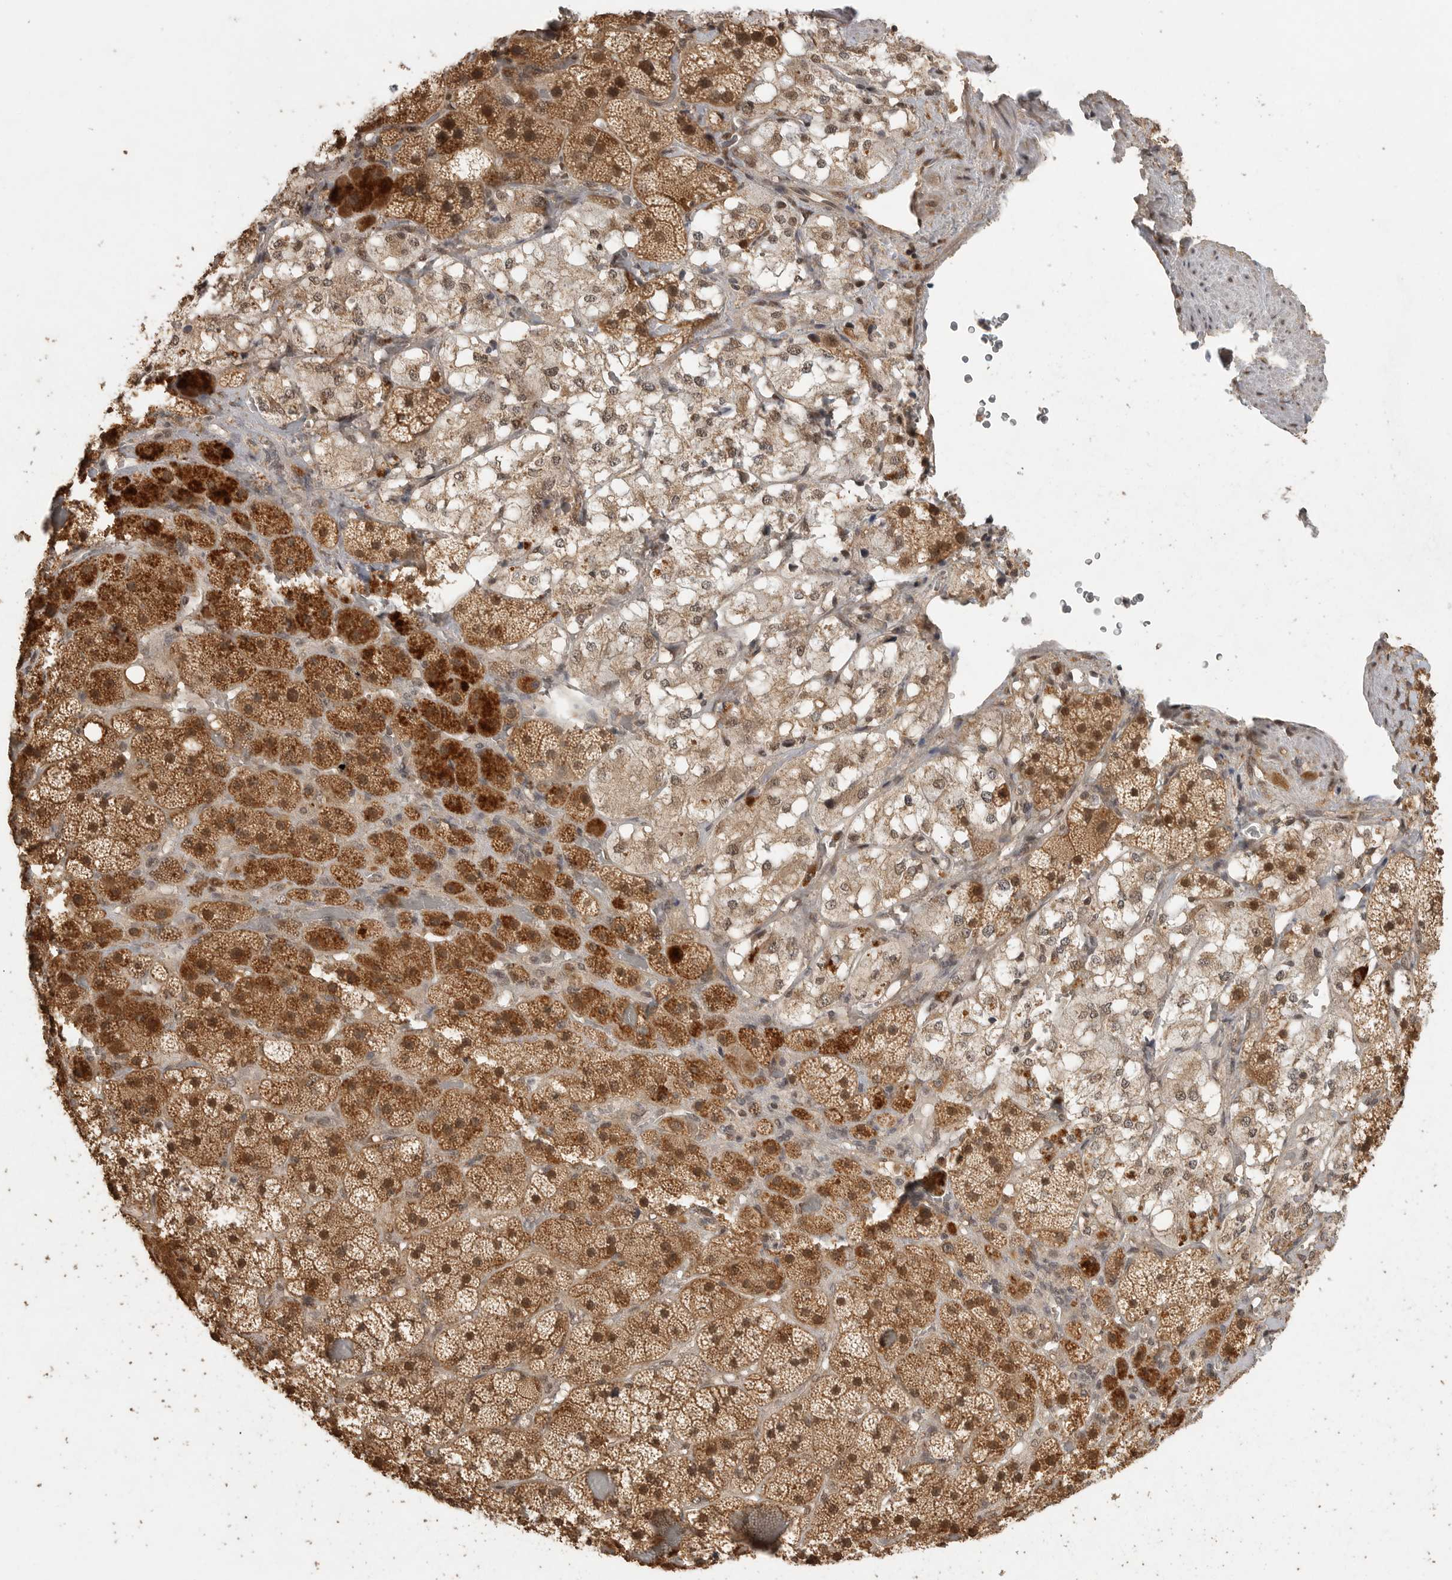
{"staining": {"intensity": "strong", "quantity": ">75%", "location": "cytoplasmic/membranous,nuclear"}, "tissue": "adrenal gland", "cell_type": "Glandular cells", "image_type": "normal", "snomed": [{"axis": "morphology", "description": "Normal tissue, NOS"}, {"axis": "topography", "description": "Adrenal gland"}], "caption": "IHC of benign human adrenal gland reveals high levels of strong cytoplasmic/membranous,nuclear positivity in approximately >75% of glandular cells.", "gene": "DFFA", "patient": {"sex": "male", "age": 57}}